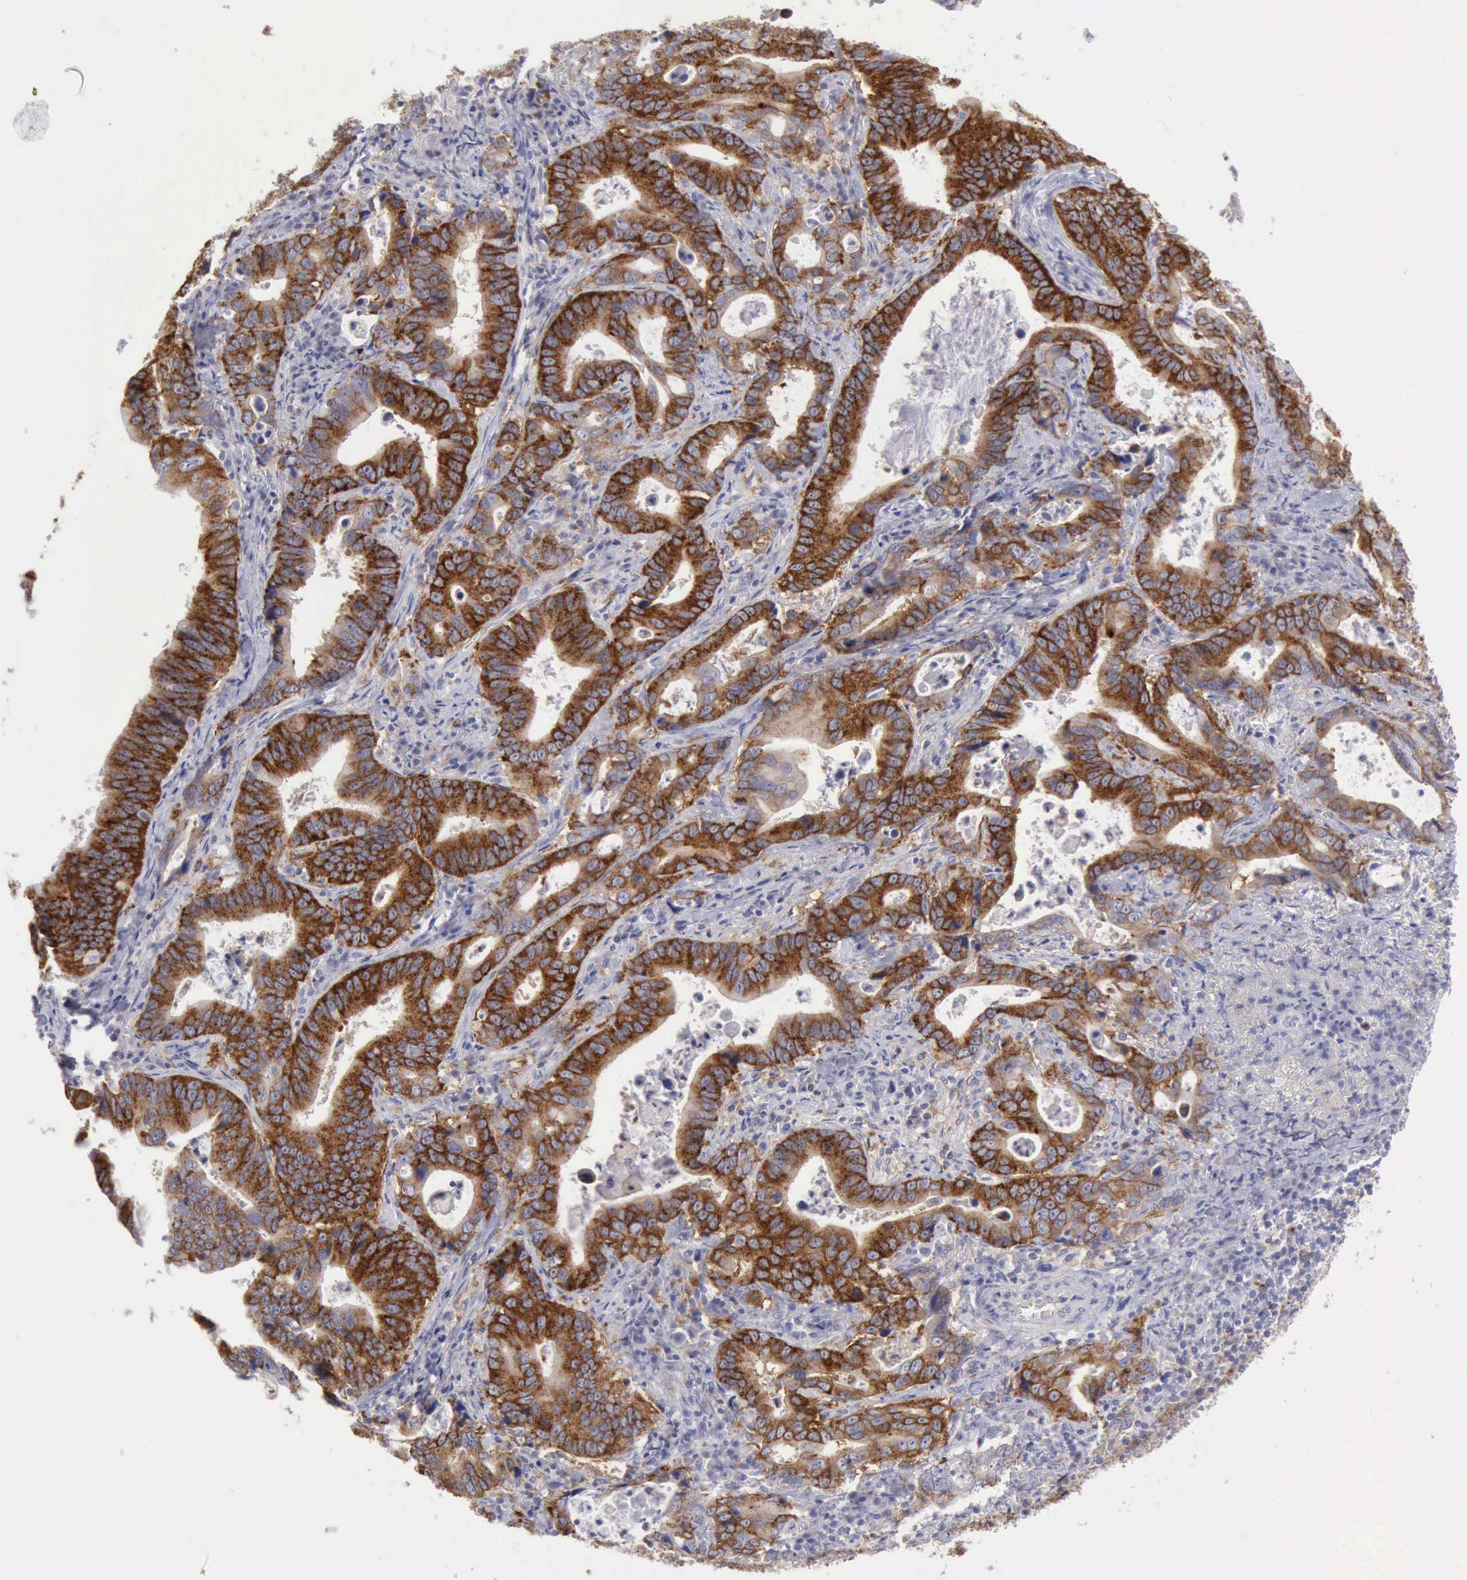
{"staining": {"intensity": "strong", "quantity": ">75%", "location": "cytoplasmic/membranous"}, "tissue": "stomach cancer", "cell_type": "Tumor cells", "image_type": "cancer", "snomed": [{"axis": "morphology", "description": "Adenocarcinoma, NOS"}, {"axis": "topography", "description": "Stomach, upper"}], "caption": "Stomach cancer (adenocarcinoma) stained with a brown dye reveals strong cytoplasmic/membranous positive staining in approximately >75% of tumor cells.", "gene": "TFRC", "patient": {"sex": "male", "age": 63}}